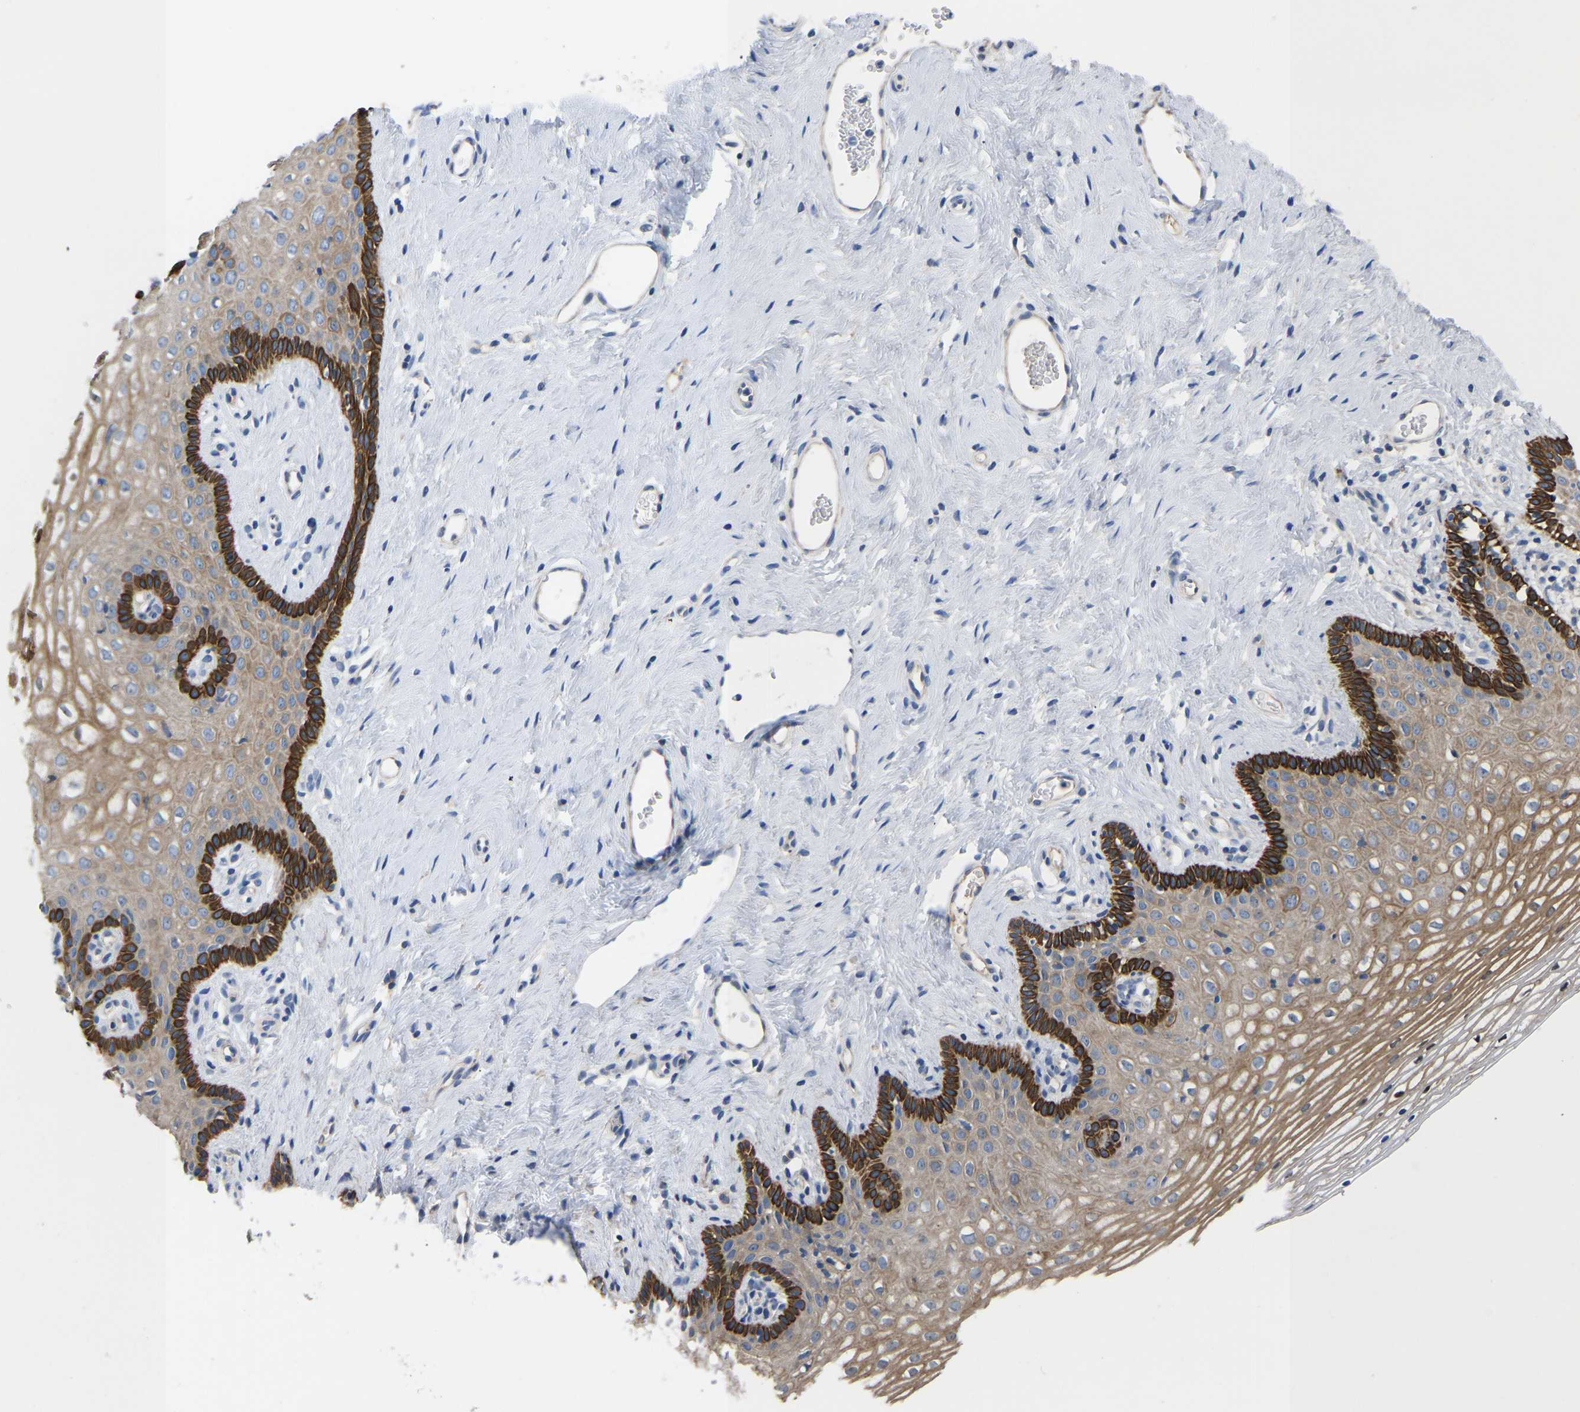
{"staining": {"intensity": "strong", "quantity": "25%-75%", "location": "cytoplasmic/membranous"}, "tissue": "vagina", "cell_type": "Squamous epithelial cells", "image_type": "normal", "snomed": [{"axis": "morphology", "description": "Normal tissue, NOS"}, {"axis": "topography", "description": "Vagina"}], "caption": "This is an image of IHC staining of benign vagina, which shows strong expression in the cytoplasmic/membranous of squamous epithelial cells.", "gene": "ABCA10", "patient": {"sex": "female", "age": 32}}